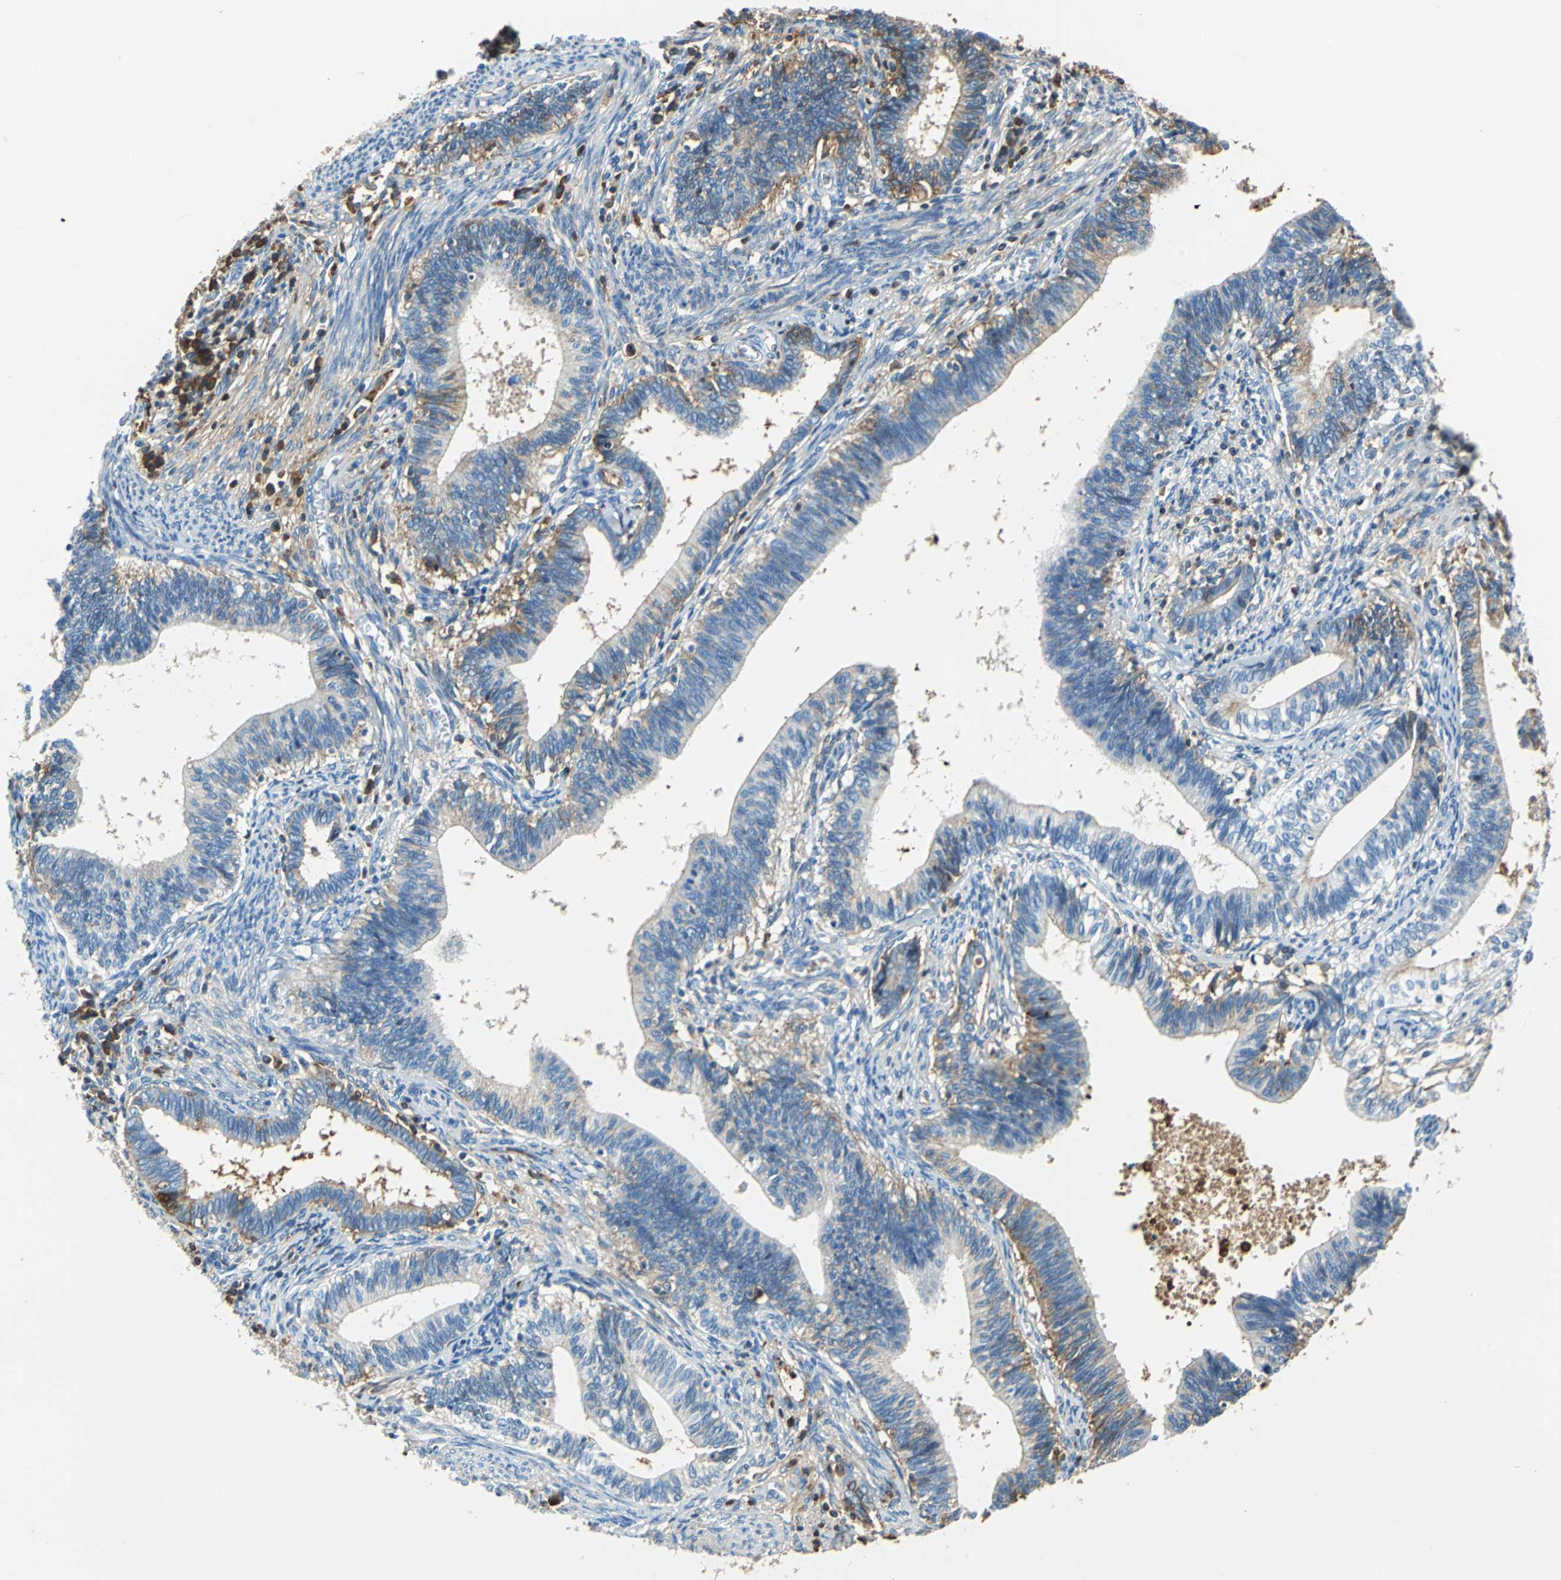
{"staining": {"intensity": "moderate", "quantity": "25%-75%", "location": "cytoplasmic/membranous"}, "tissue": "cervical cancer", "cell_type": "Tumor cells", "image_type": "cancer", "snomed": [{"axis": "morphology", "description": "Adenocarcinoma, NOS"}, {"axis": "topography", "description": "Cervix"}], "caption": "Cervical cancer stained with a protein marker demonstrates moderate staining in tumor cells.", "gene": "ALB", "patient": {"sex": "female", "age": 44}}